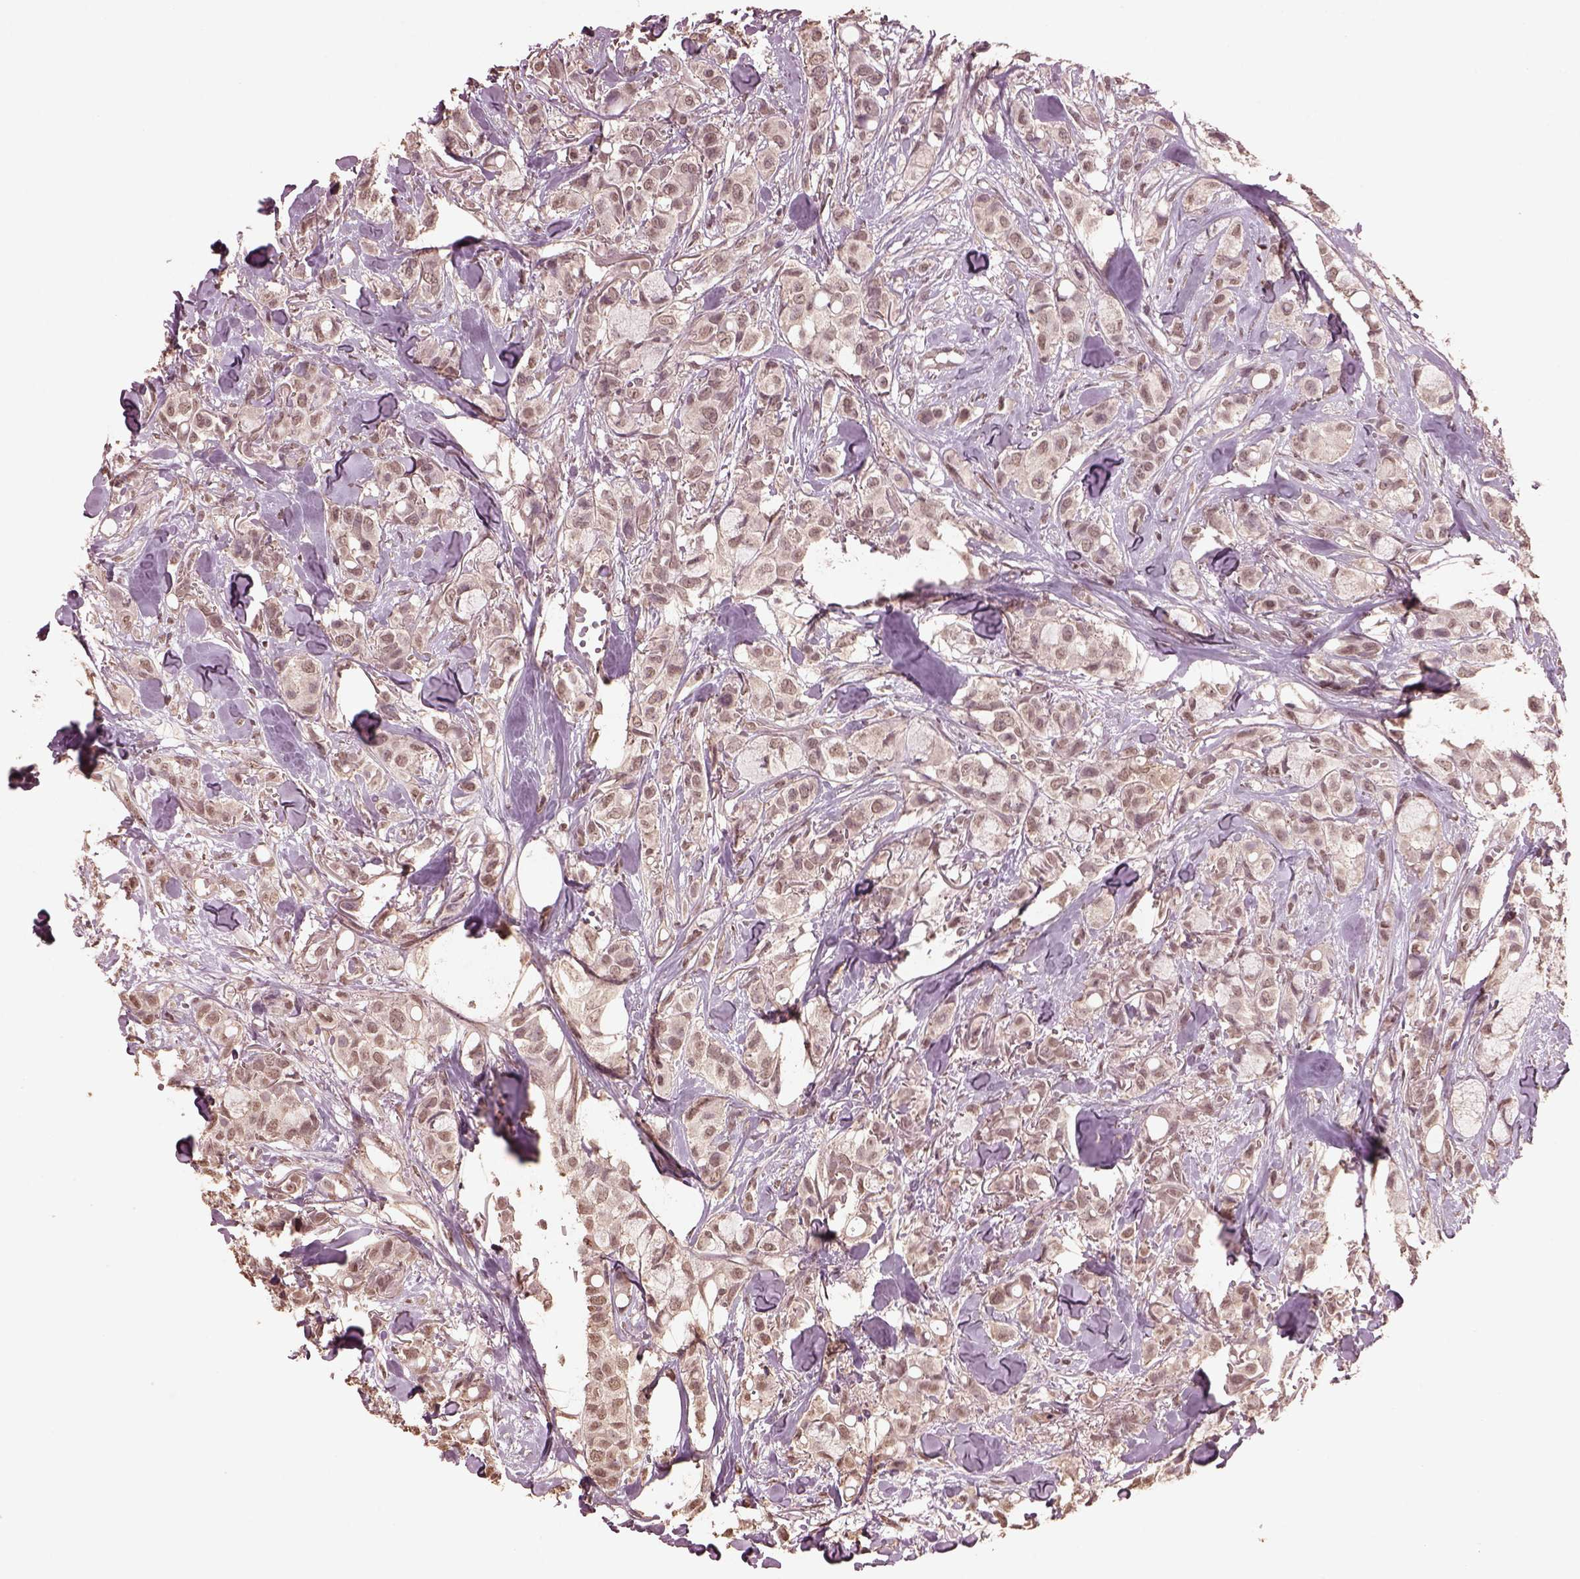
{"staining": {"intensity": "weak", "quantity": ">75%", "location": "nuclear"}, "tissue": "breast cancer", "cell_type": "Tumor cells", "image_type": "cancer", "snomed": [{"axis": "morphology", "description": "Duct carcinoma"}, {"axis": "topography", "description": "Breast"}], "caption": "Immunohistochemical staining of human intraductal carcinoma (breast) reveals low levels of weak nuclear protein positivity in approximately >75% of tumor cells.", "gene": "CPT1C", "patient": {"sex": "female", "age": 85}}